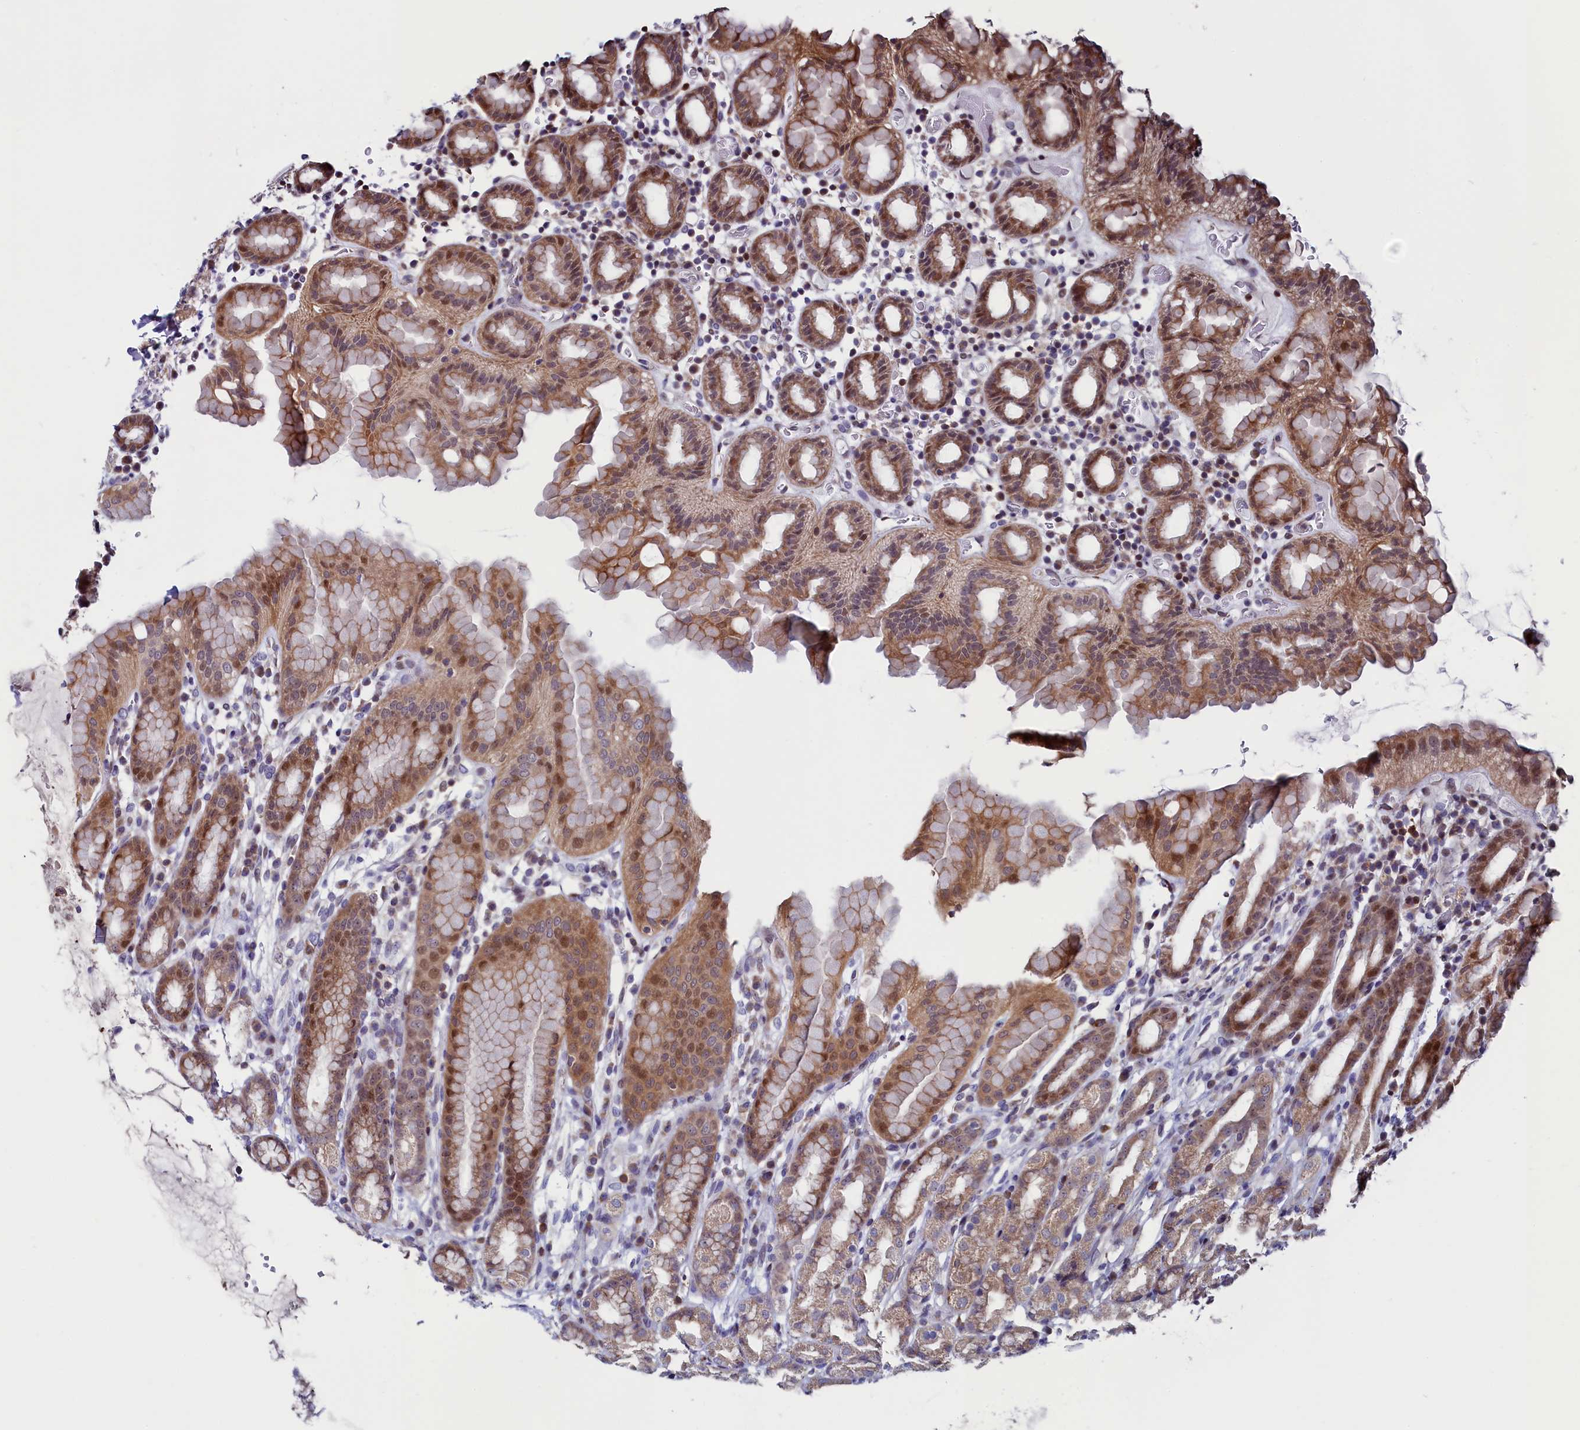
{"staining": {"intensity": "moderate", "quantity": "25%-75%", "location": "cytoplasmic/membranous,nuclear"}, "tissue": "stomach", "cell_type": "Glandular cells", "image_type": "normal", "snomed": [{"axis": "morphology", "description": "Normal tissue, NOS"}, {"axis": "topography", "description": "Stomach, upper"}], "caption": "Moderate cytoplasmic/membranous,nuclear expression for a protein is present in approximately 25%-75% of glandular cells of normal stomach using IHC.", "gene": "CIAPIN1", "patient": {"sex": "male", "age": 47}}